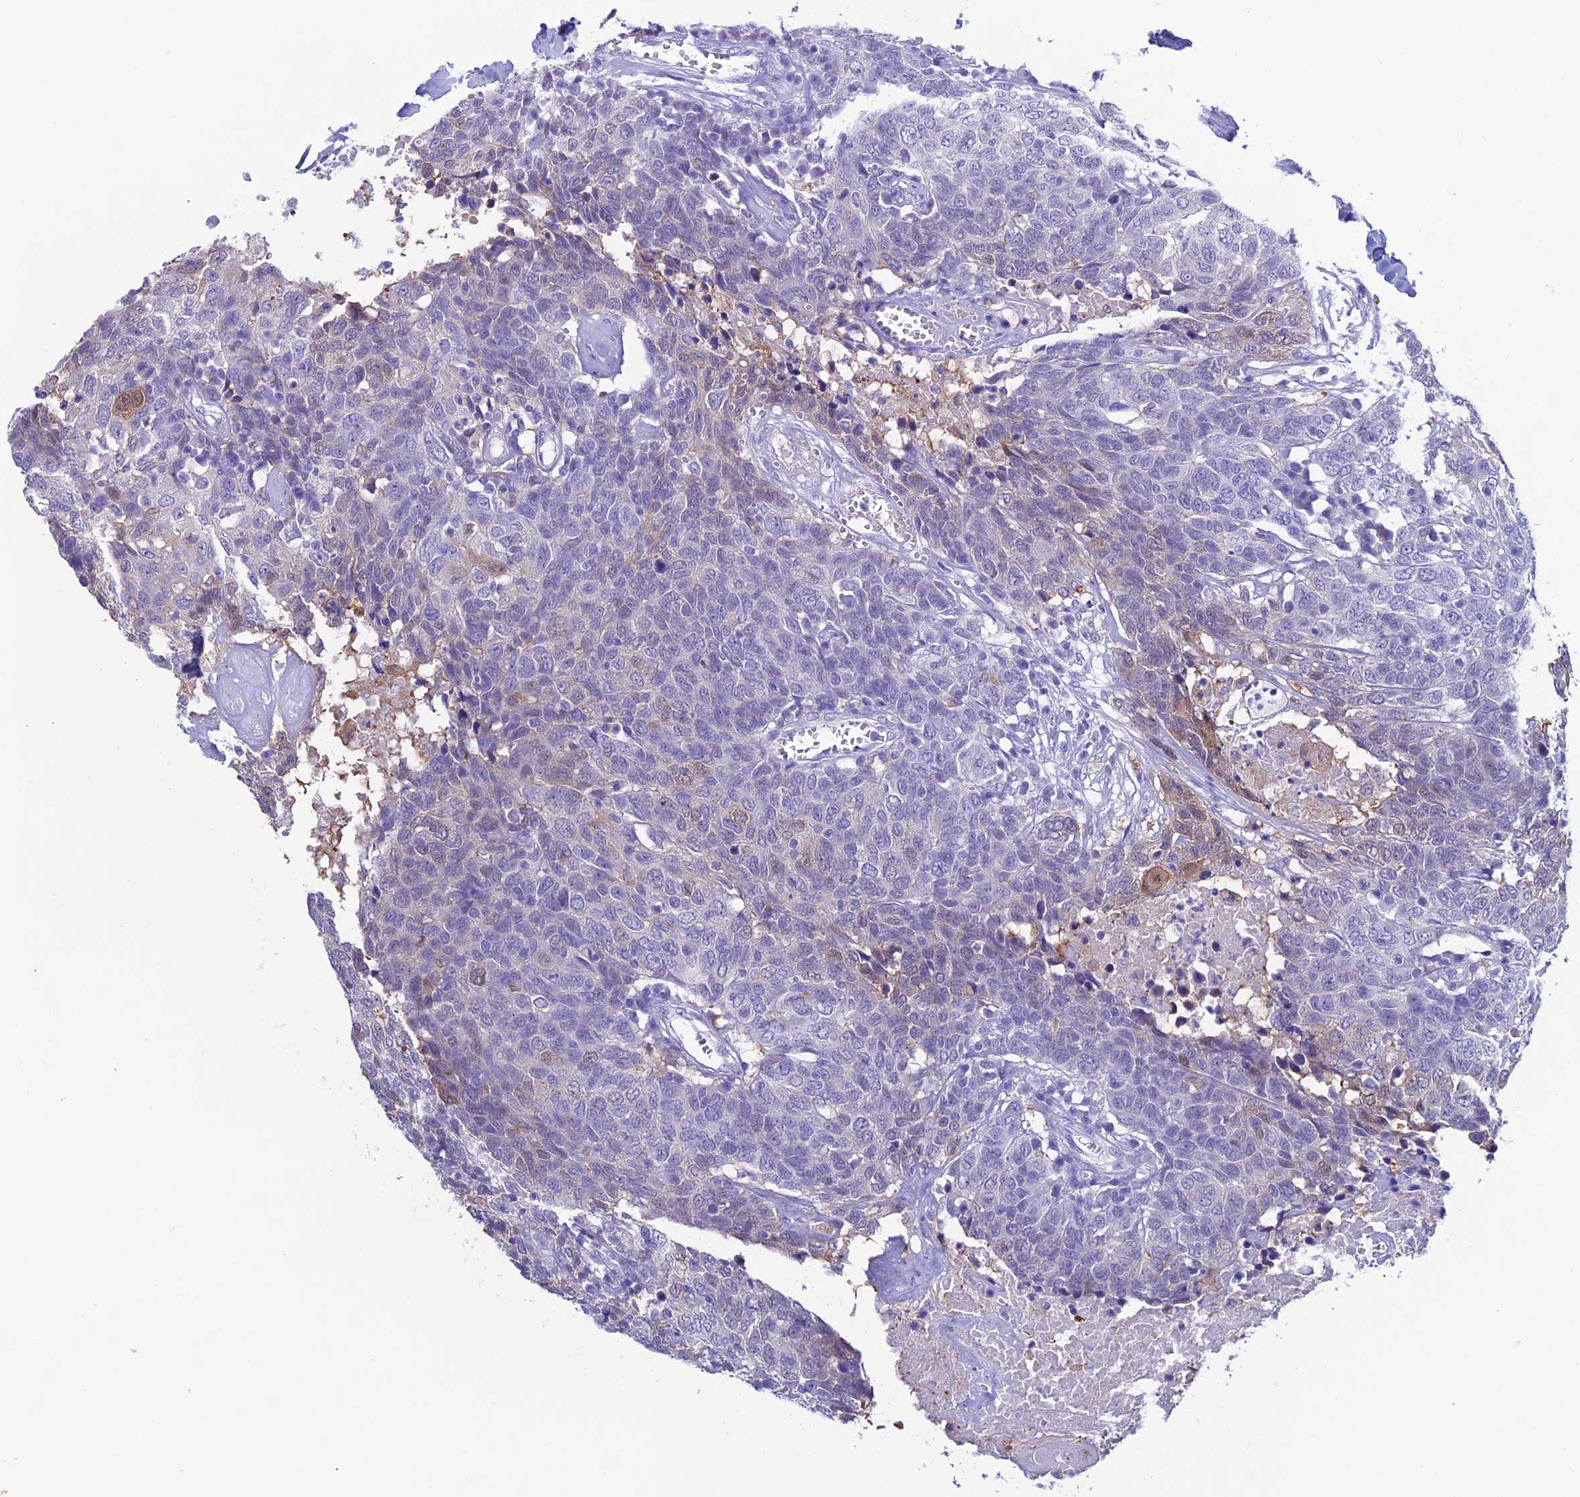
{"staining": {"intensity": "weak", "quantity": "<25%", "location": "nuclear"}, "tissue": "head and neck cancer", "cell_type": "Tumor cells", "image_type": "cancer", "snomed": [{"axis": "morphology", "description": "Squamous cell carcinoma, NOS"}, {"axis": "topography", "description": "Head-Neck"}], "caption": "Head and neck cancer was stained to show a protein in brown. There is no significant staining in tumor cells. (Stains: DAB (3,3'-diaminobenzidine) immunohistochemistry (IHC) with hematoxylin counter stain, Microscopy: brightfield microscopy at high magnification).", "gene": "KCNK17", "patient": {"sex": "male", "age": 66}}